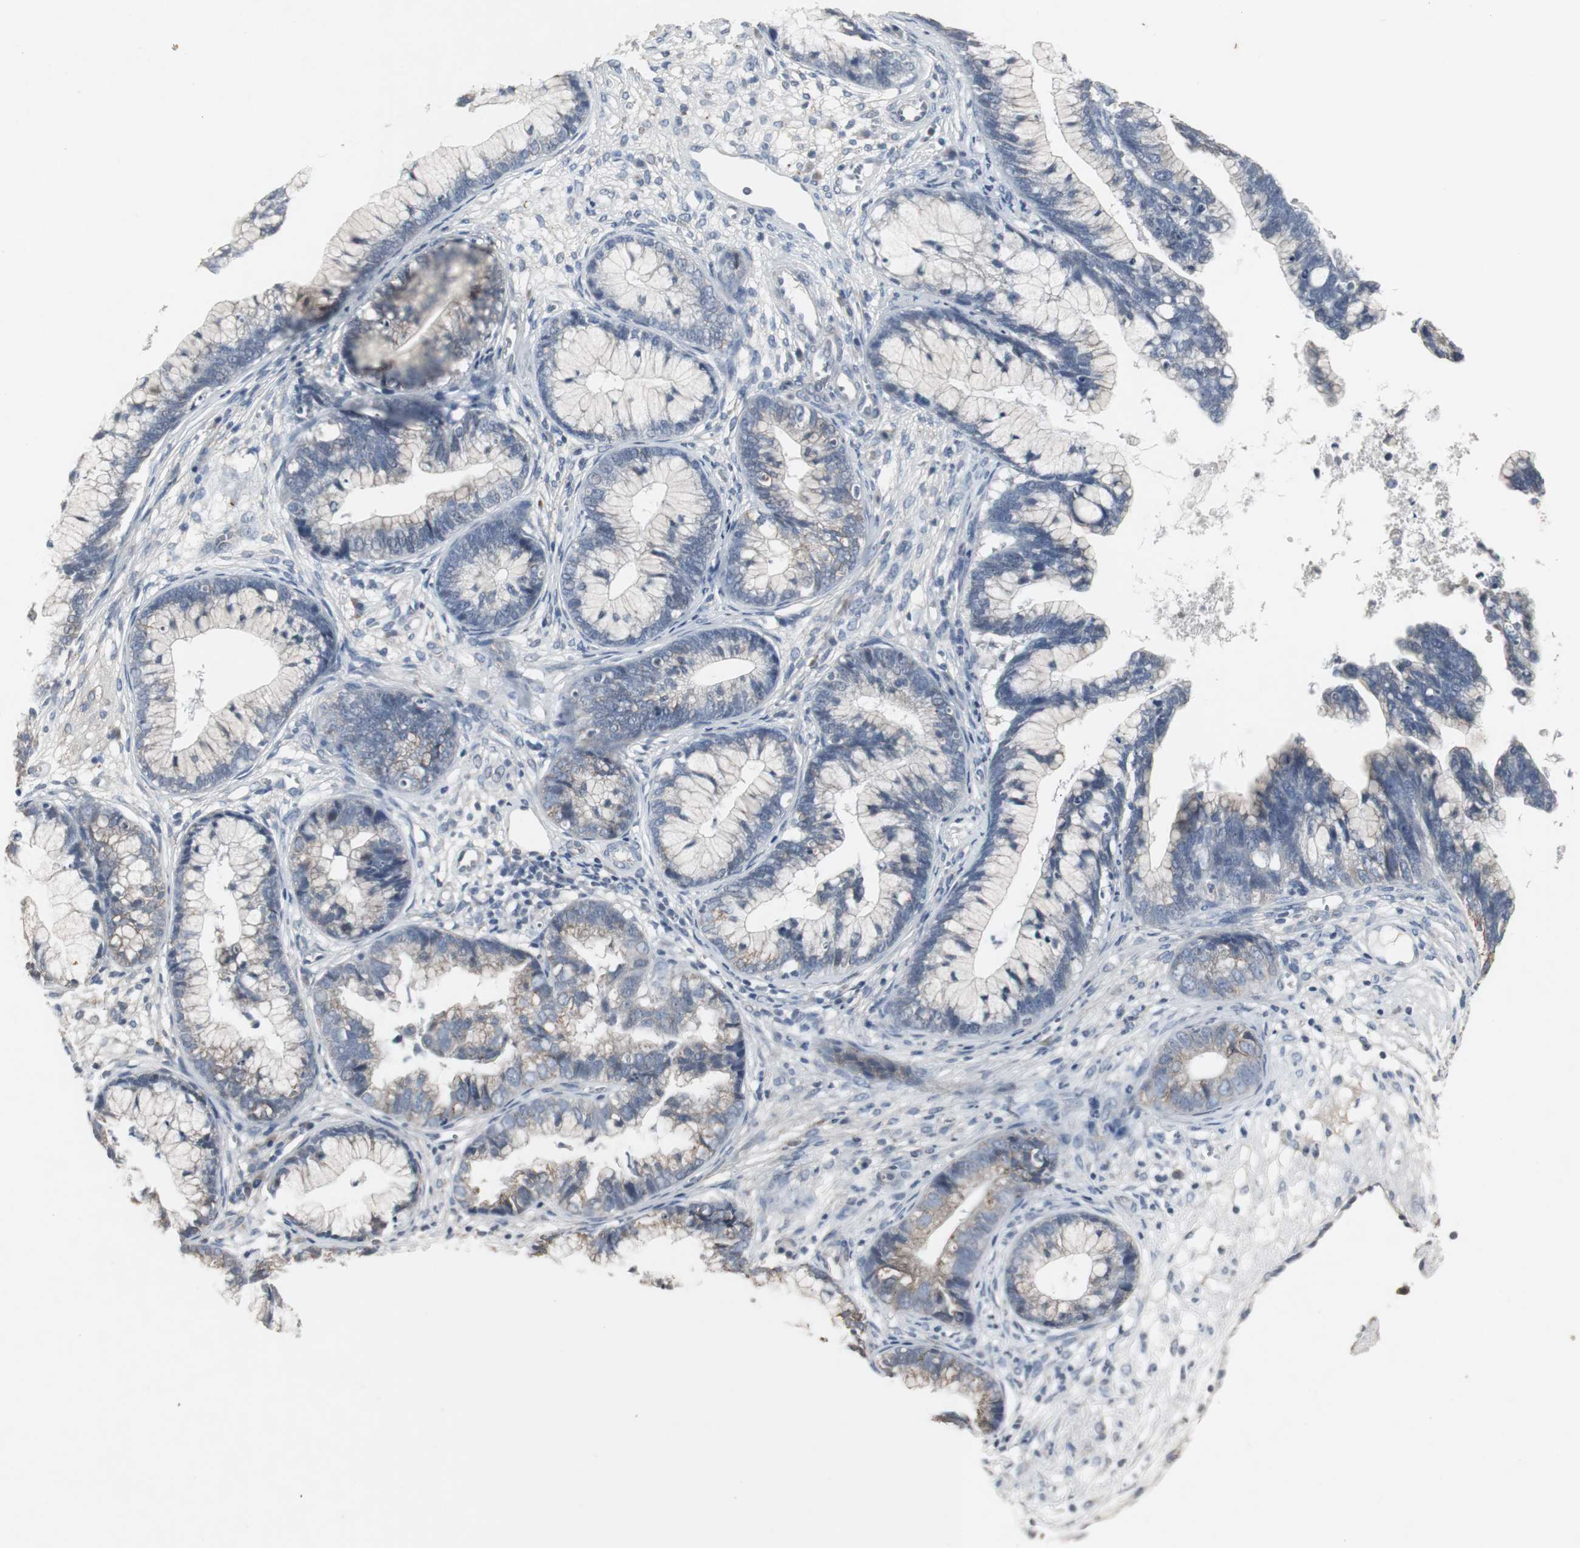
{"staining": {"intensity": "moderate", "quantity": "25%-75%", "location": "cytoplasmic/membranous"}, "tissue": "cervical cancer", "cell_type": "Tumor cells", "image_type": "cancer", "snomed": [{"axis": "morphology", "description": "Adenocarcinoma, NOS"}, {"axis": "topography", "description": "Cervix"}], "caption": "IHC (DAB (3,3'-diaminobenzidine)) staining of human adenocarcinoma (cervical) demonstrates moderate cytoplasmic/membranous protein positivity in approximately 25%-75% of tumor cells. Immunohistochemistry (ihc) stains the protein of interest in brown and the nuclei are stained blue.", "gene": "ACAA1", "patient": {"sex": "female", "age": 44}}